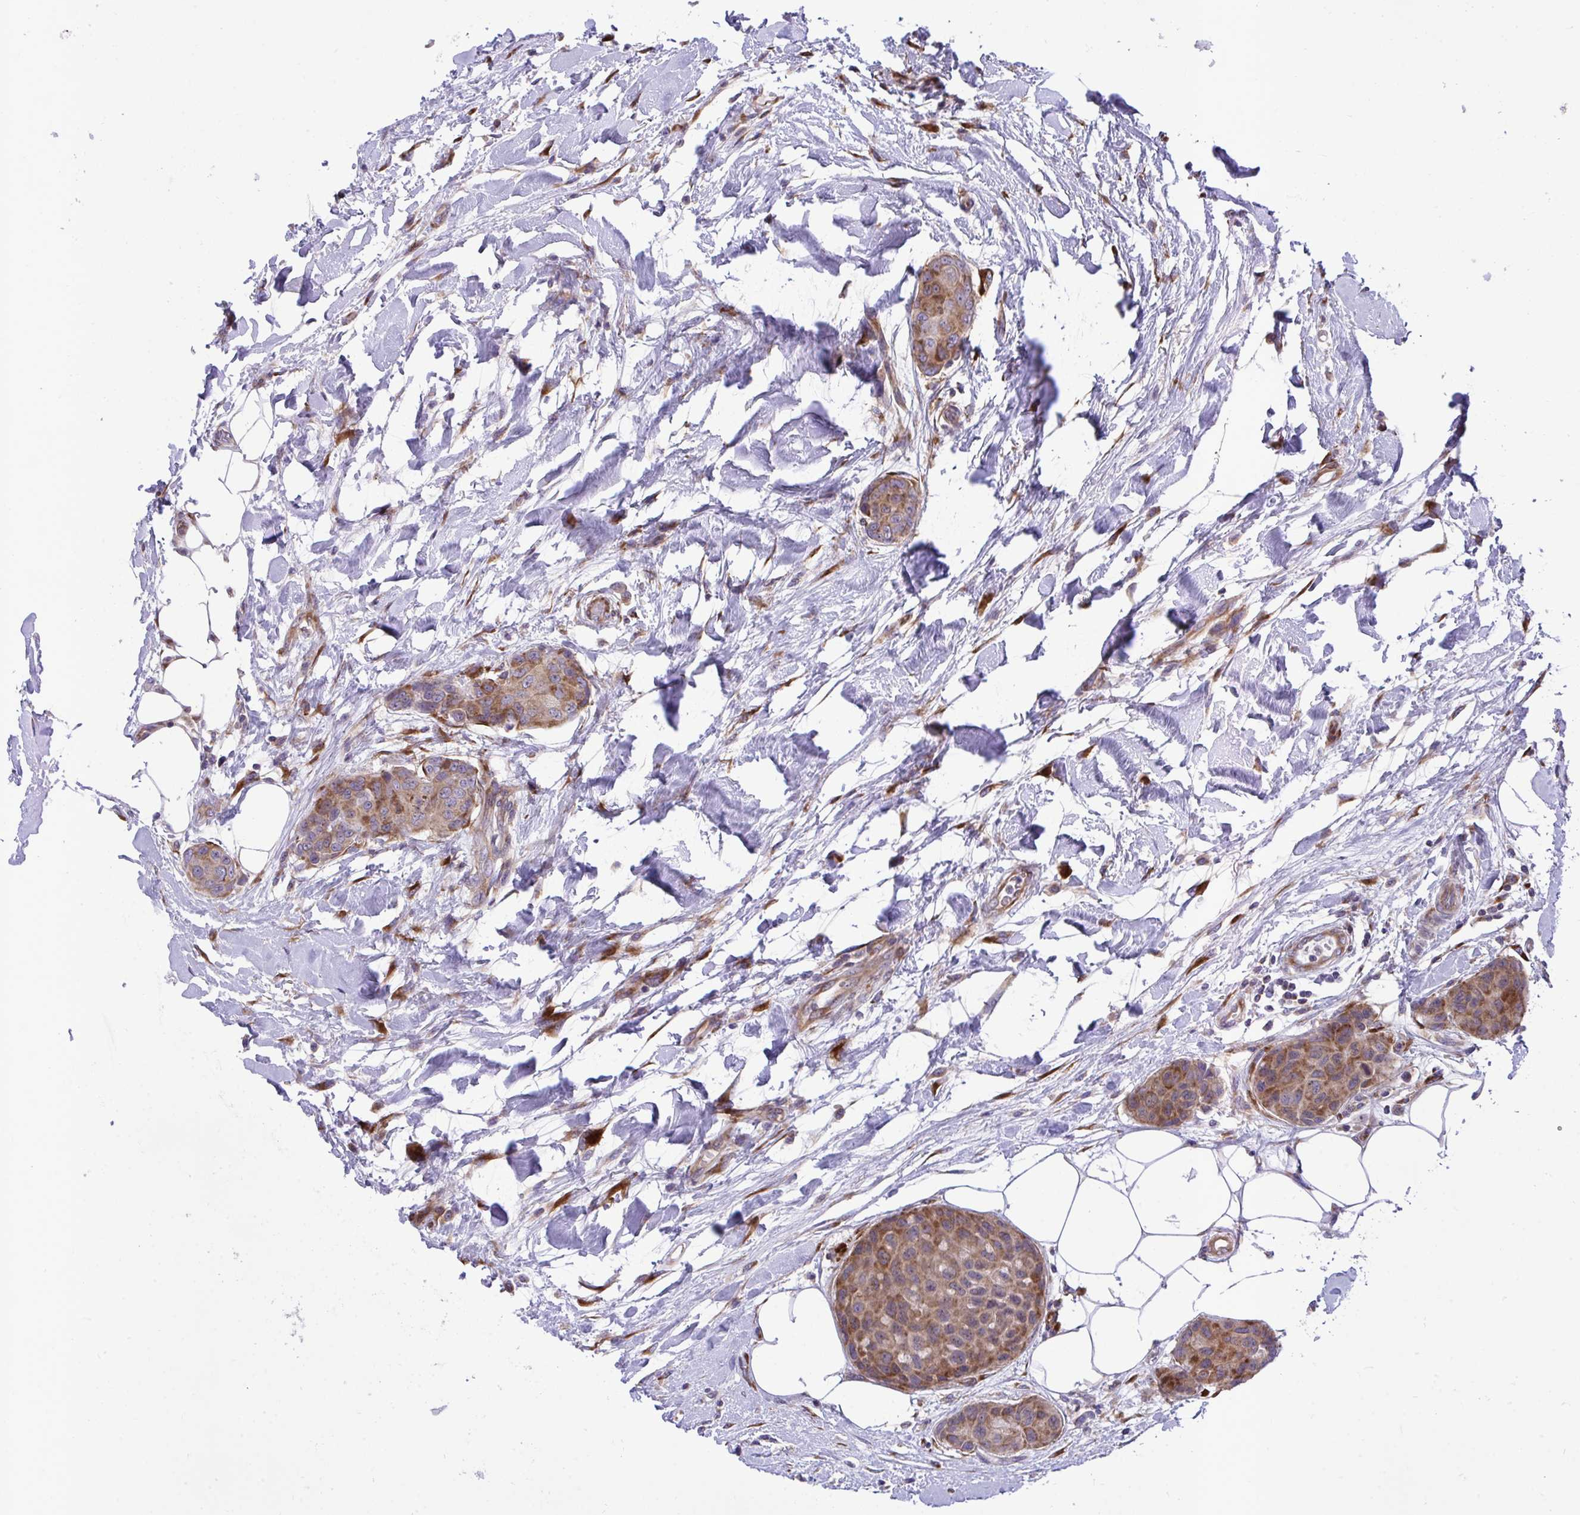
{"staining": {"intensity": "moderate", "quantity": ">75%", "location": "cytoplasmic/membranous"}, "tissue": "breast cancer", "cell_type": "Tumor cells", "image_type": "cancer", "snomed": [{"axis": "morphology", "description": "Duct carcinoma"}, {"axis": "topography", "description": "Breast"}, {"axis": "topography", "description": "Lymph node"}], "caption": "A brown stain highlights moderate cytoplasmic/membranous expression of a protein in human invasive ductal carcinoma (breast) tumor cells.", "gene": "RPS15", "patient": {"sex": "female", "age": 80}}